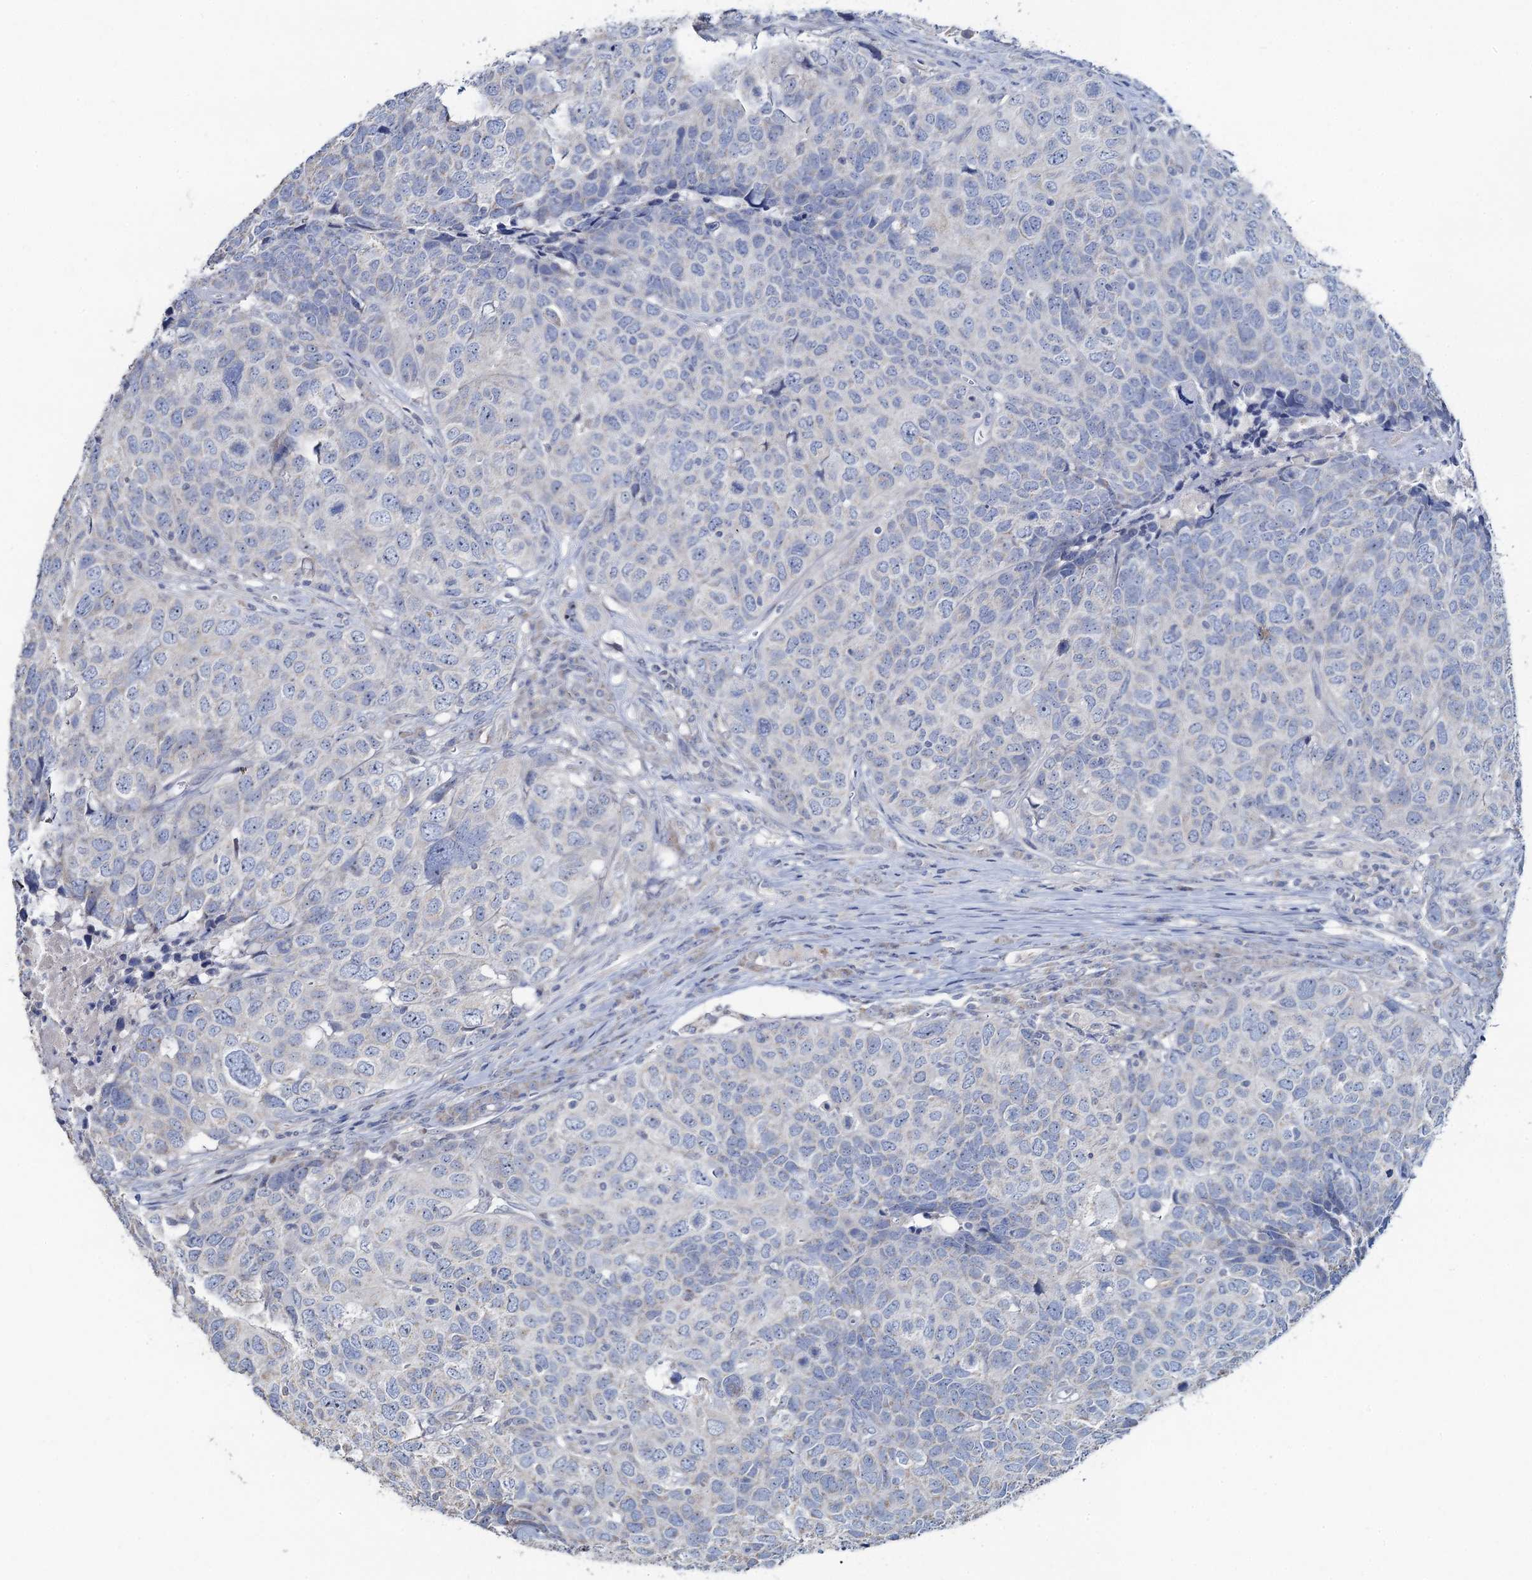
{"staining": {"intensity": "negative", "quantity": "none", "location": "none"}, "tissue": "head and neck cancer", "cell_type": "Tumor cells", "image_type": "cancer", "snomed": [{"axis": "morphology", "description": "Squamous cell carcinoma, NOS"}, {"axis": "topography", "description": "Head-Neck"}], "caption": "The immunohistochemistry (IHC) histopathology image has no significant positivity in tumor cells of head and neck squamous cell carcinoma tissue.", "gene": "PLLP", "patient": {"sex": "male", "age": 66}}